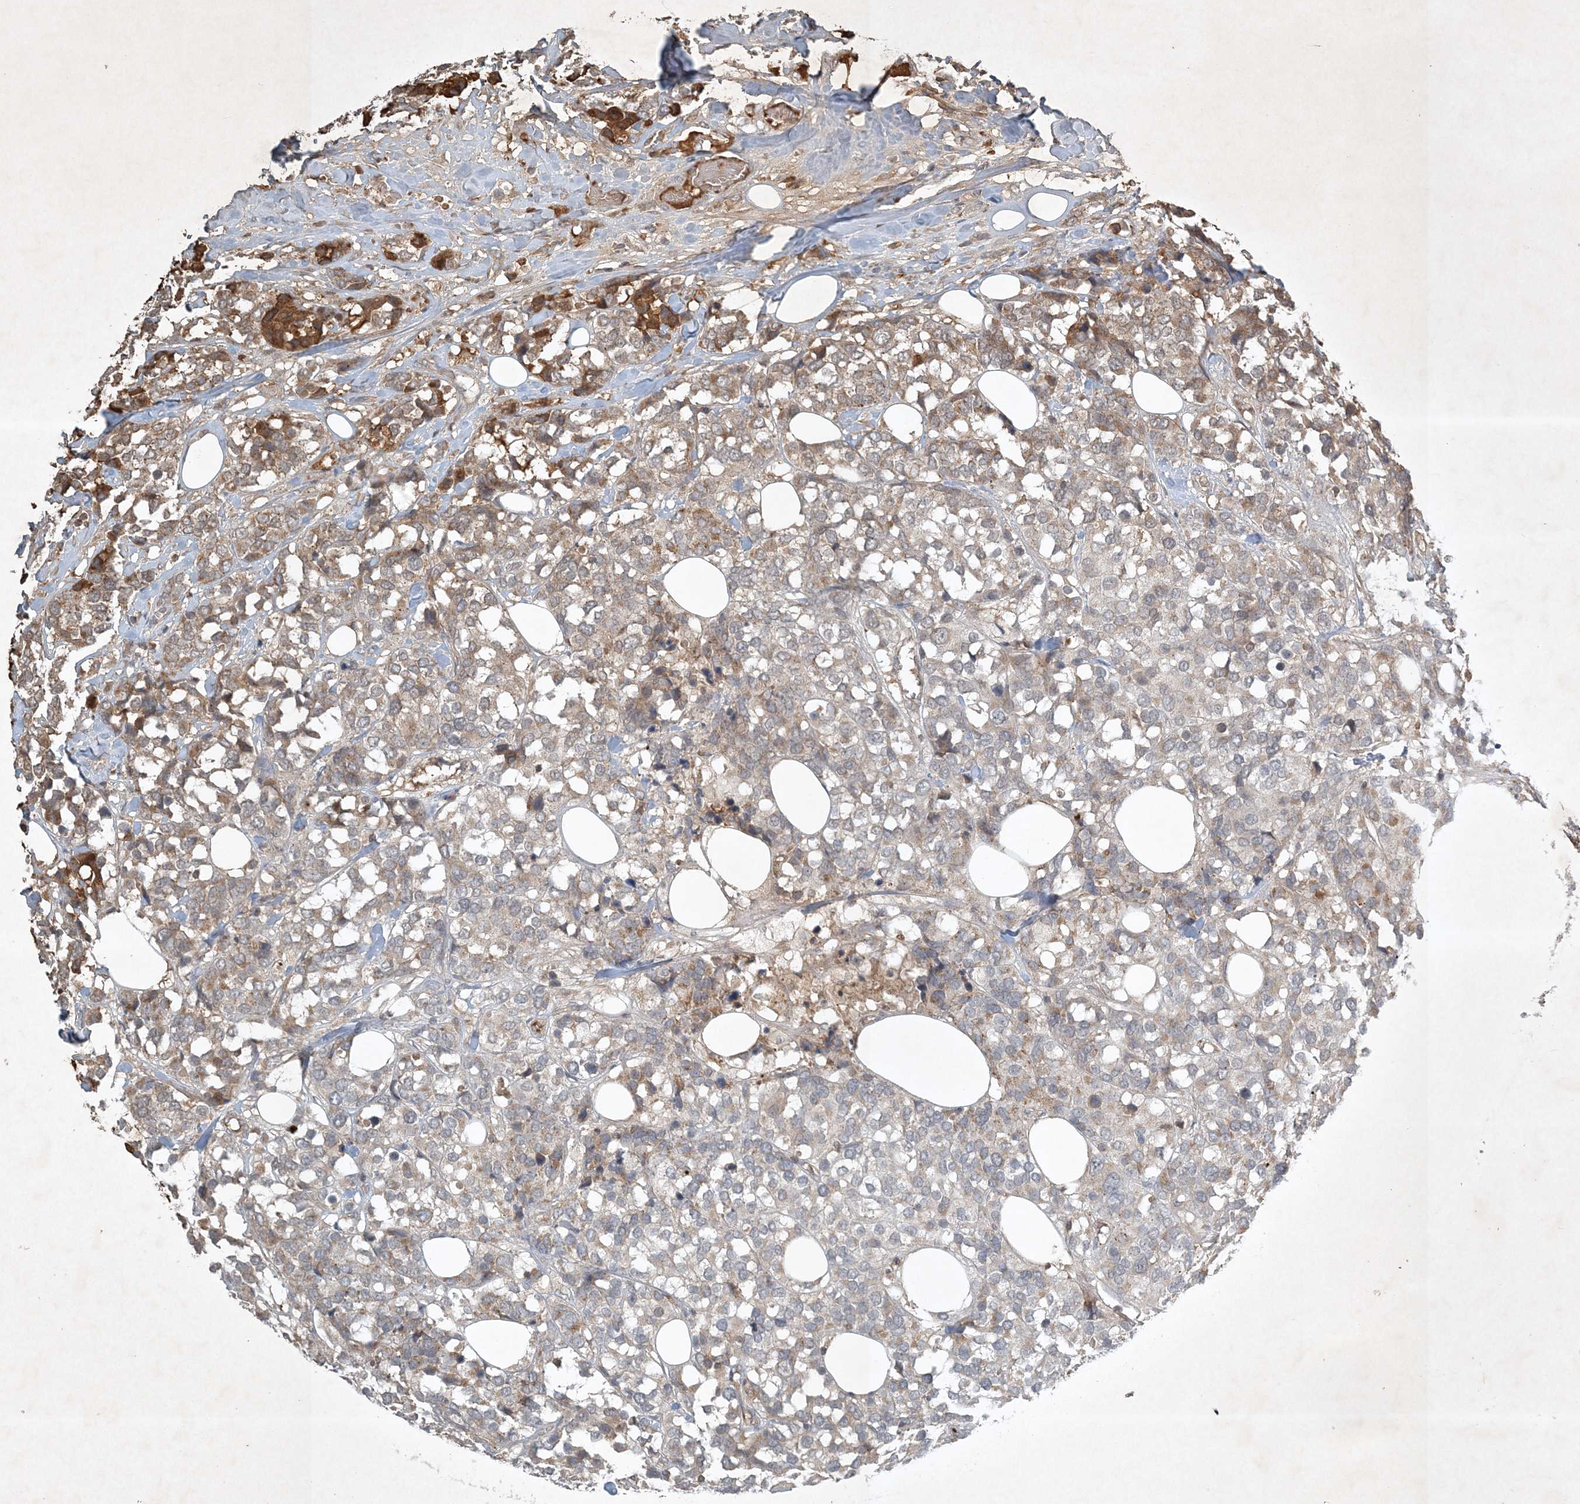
{"staining": {"intensity": "moderate", "quantity": "<25%", "location": "cytoplasmic/membranous"}, "tissue": "breast cancer", "cell_type": "Tumor cells", "image_type": "cancer", "snomed": [{"axis": "morphology", "description": "Lobular carcinoma"}, {"axis": "topography", "description": "Breast"}], "caption": "High-power microscopy captured an IHC histopathology image of breast lobular carcinoma, revealing moderate cytoplasmic/membranous staining in approximately <25% of tumor cells.", "gene": "TNFAIP6", "patient": {"sex": "female", "age": 59}}